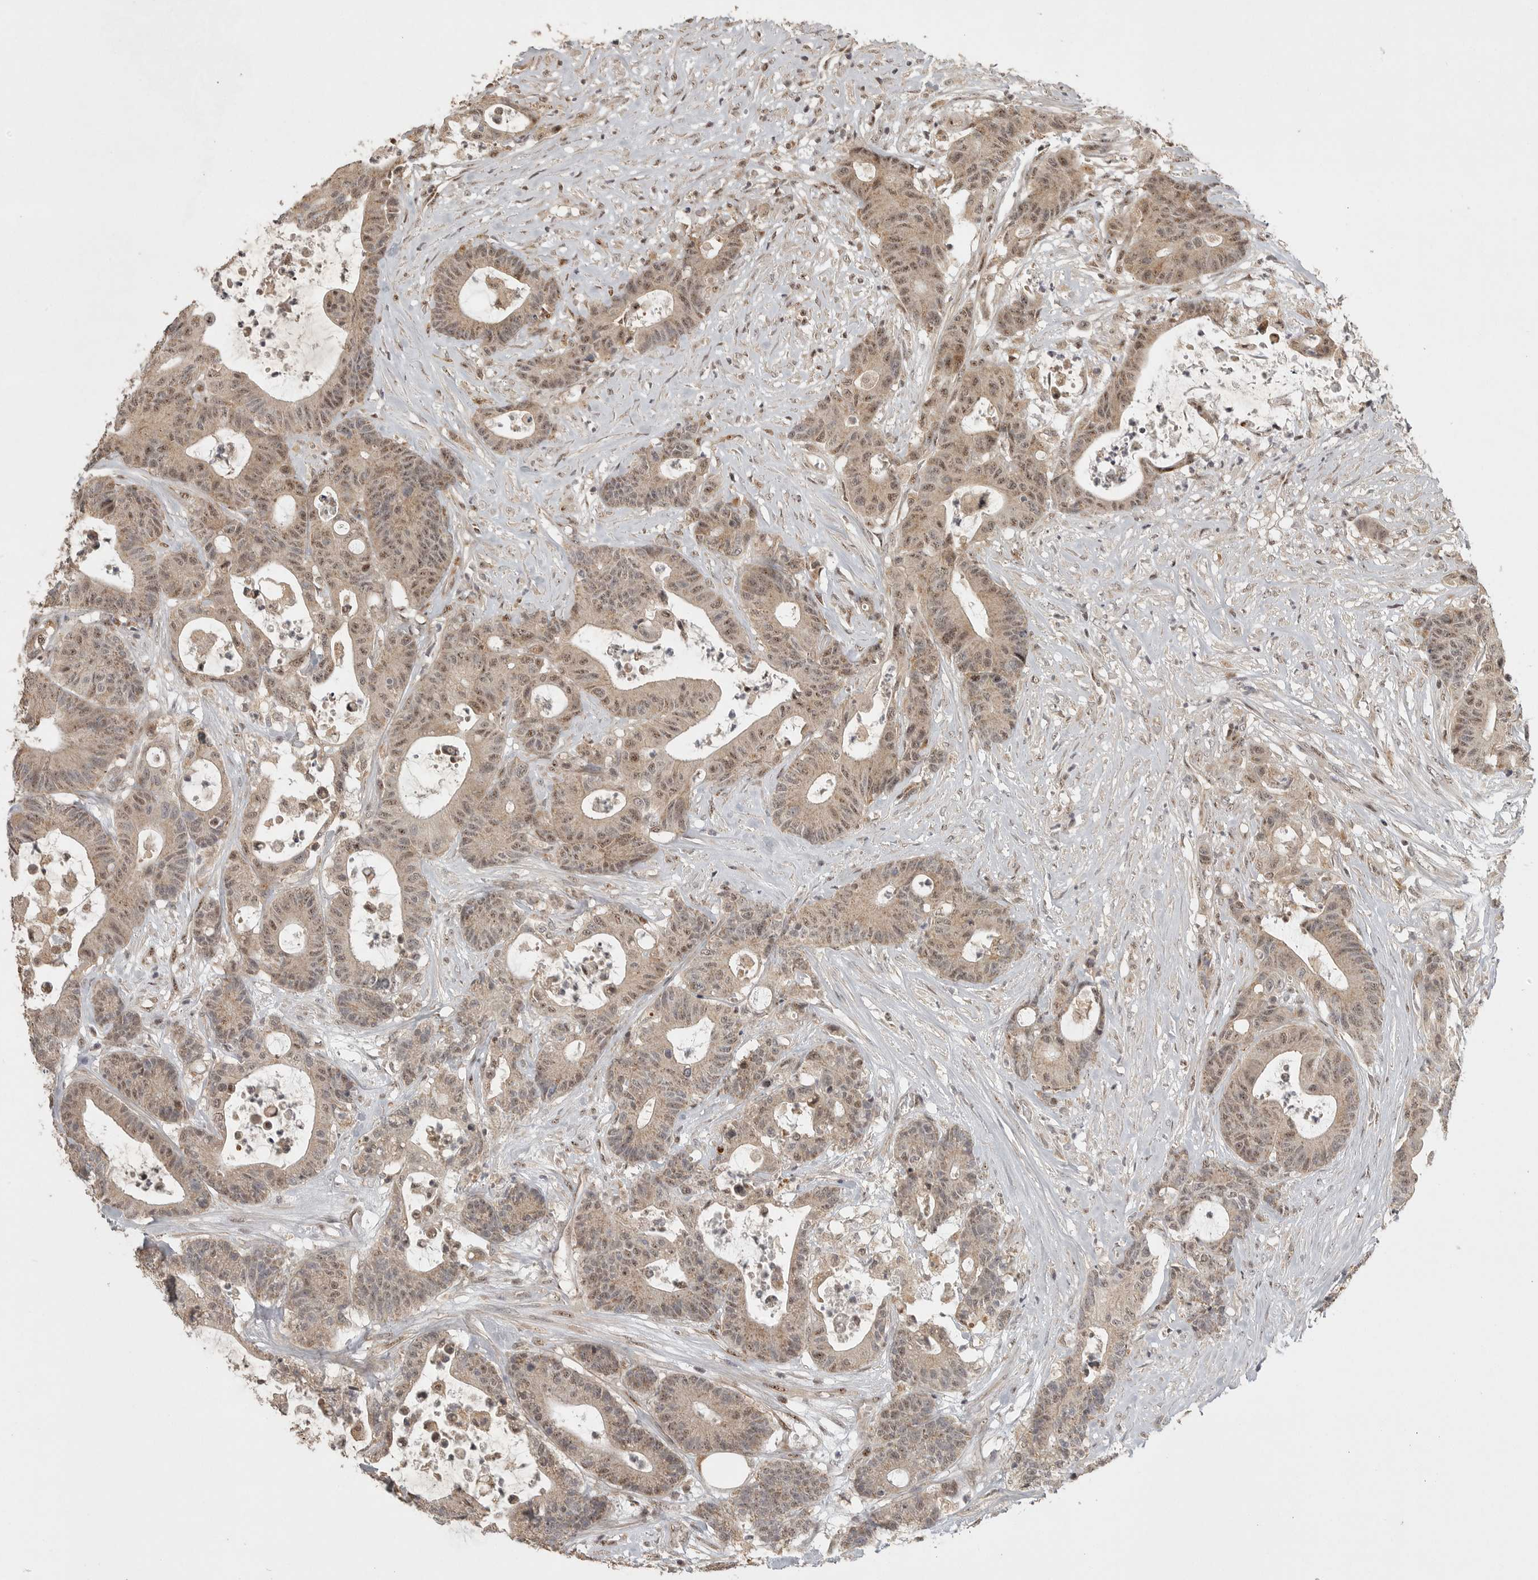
{"staining": {"intensity": "weak", "quantity": ">75%", "location": "cytoplasmic/membranous,nuclear"}, "tissue": "colorectal cancer", "cell_type": "Tumor cells", "image_type": "cancer", "snomed": [{"axis": "morphology", "description": "Adenocarcinoma, NOS"}, {"axis": "topography", "description": "Colon"}], "caption": "Protein expression analysis of human colorectal cancer reveals weak cytoplasmic/membranous and nuclear staining in about >75% of tumor cells.", "gene": "POMP", "patient": {"sex": "female", "age": 84}}